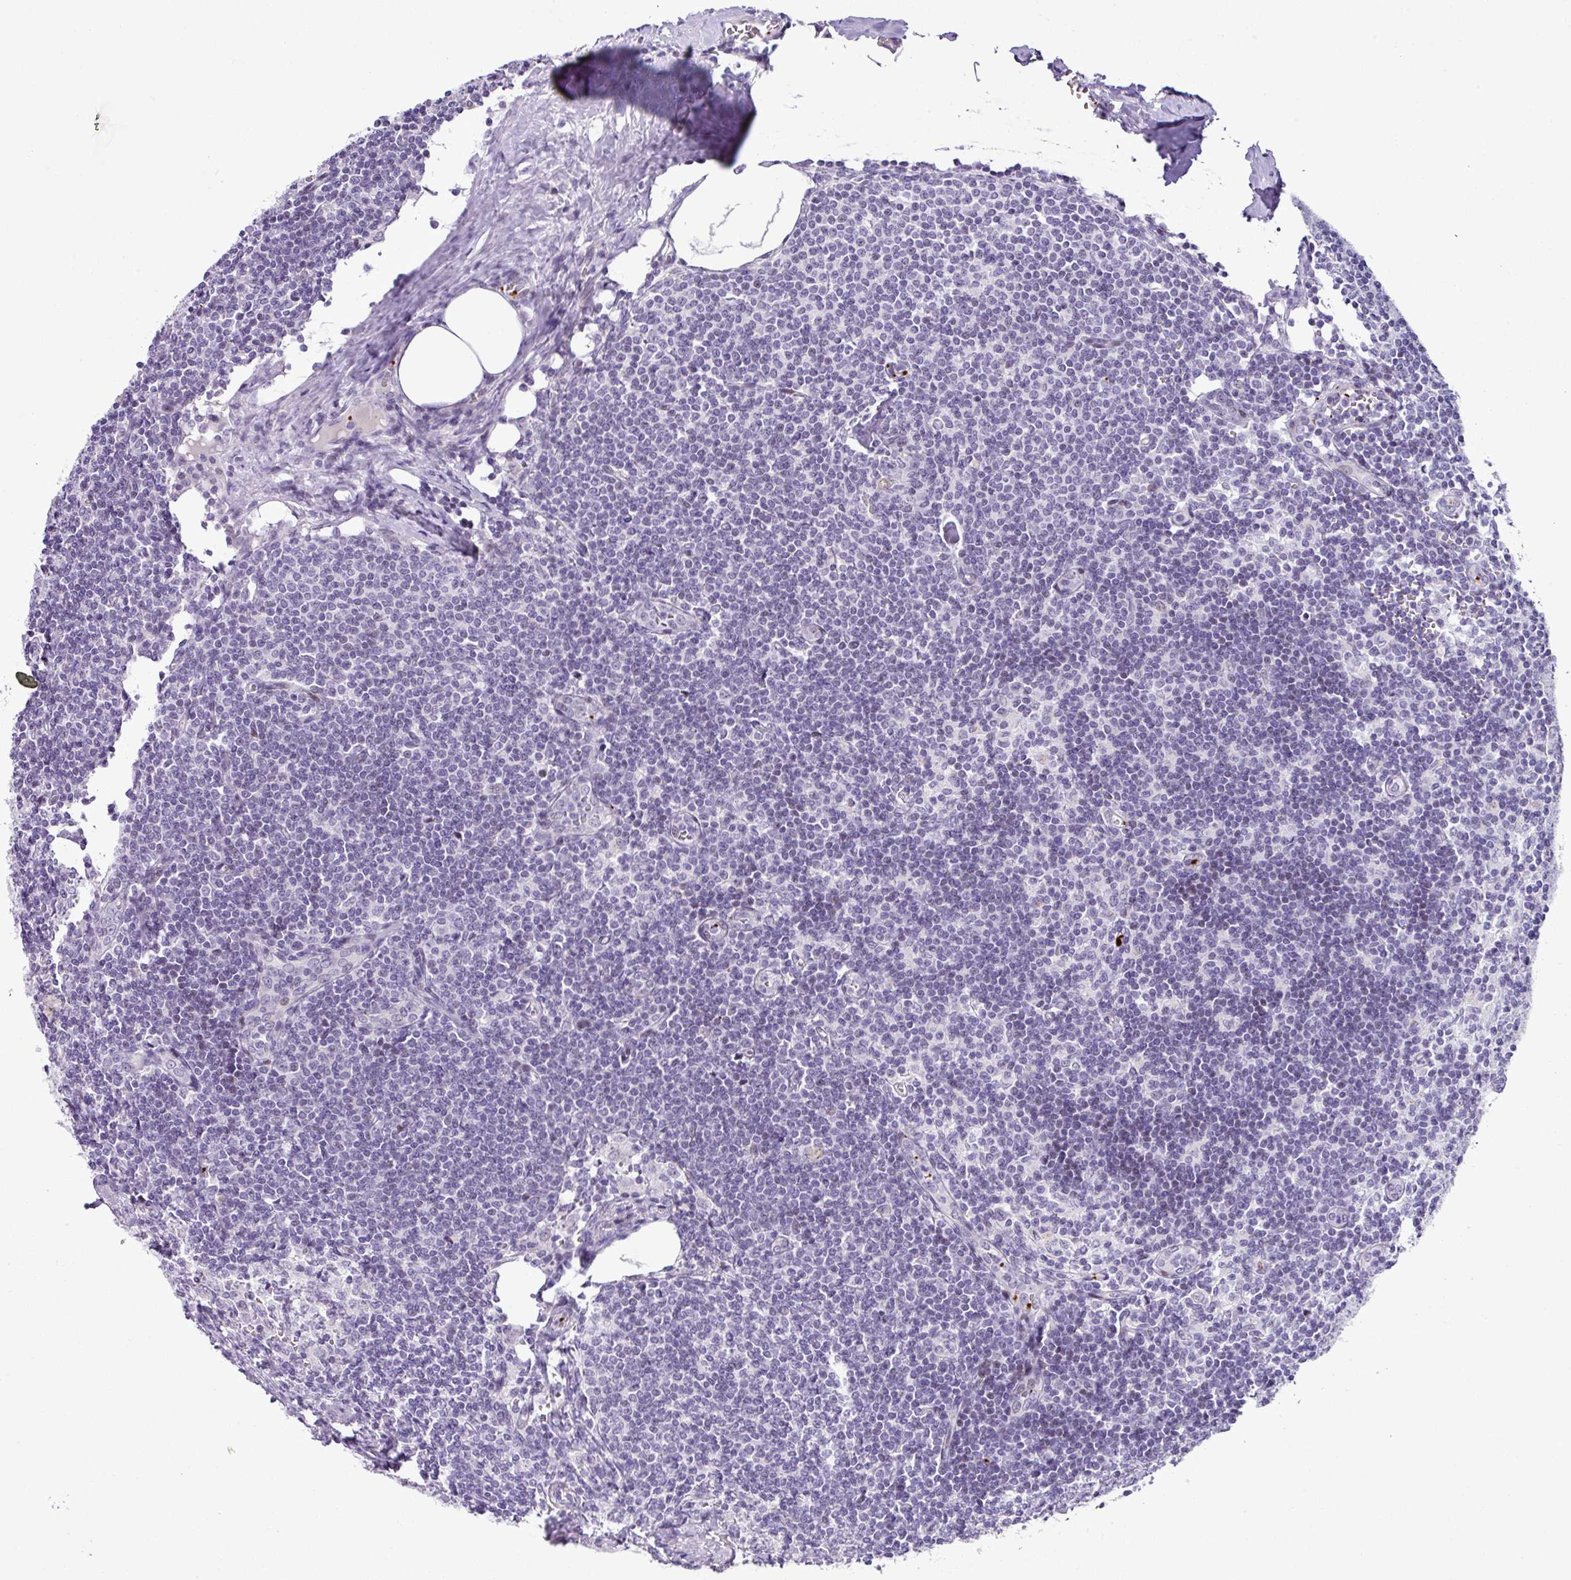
{"staining": {"intensity": "negative", "quantity": "none", "location": "none"}, "tissue": "lymph node", "cell_type": "Germinal center cells", "image_type": "normal", "snomed": [{"axis": "morphology", "description": "Normal tissue, NOS"}, {"axis": "topography", "description": "Lymph node"}], "caption": "This is an immunohistochemistry histopathology image of benign human lymph node. There is no expression in germinal center cells.", "gene": "CMTM5", "patient": {"sex": "female", "age": 59}}